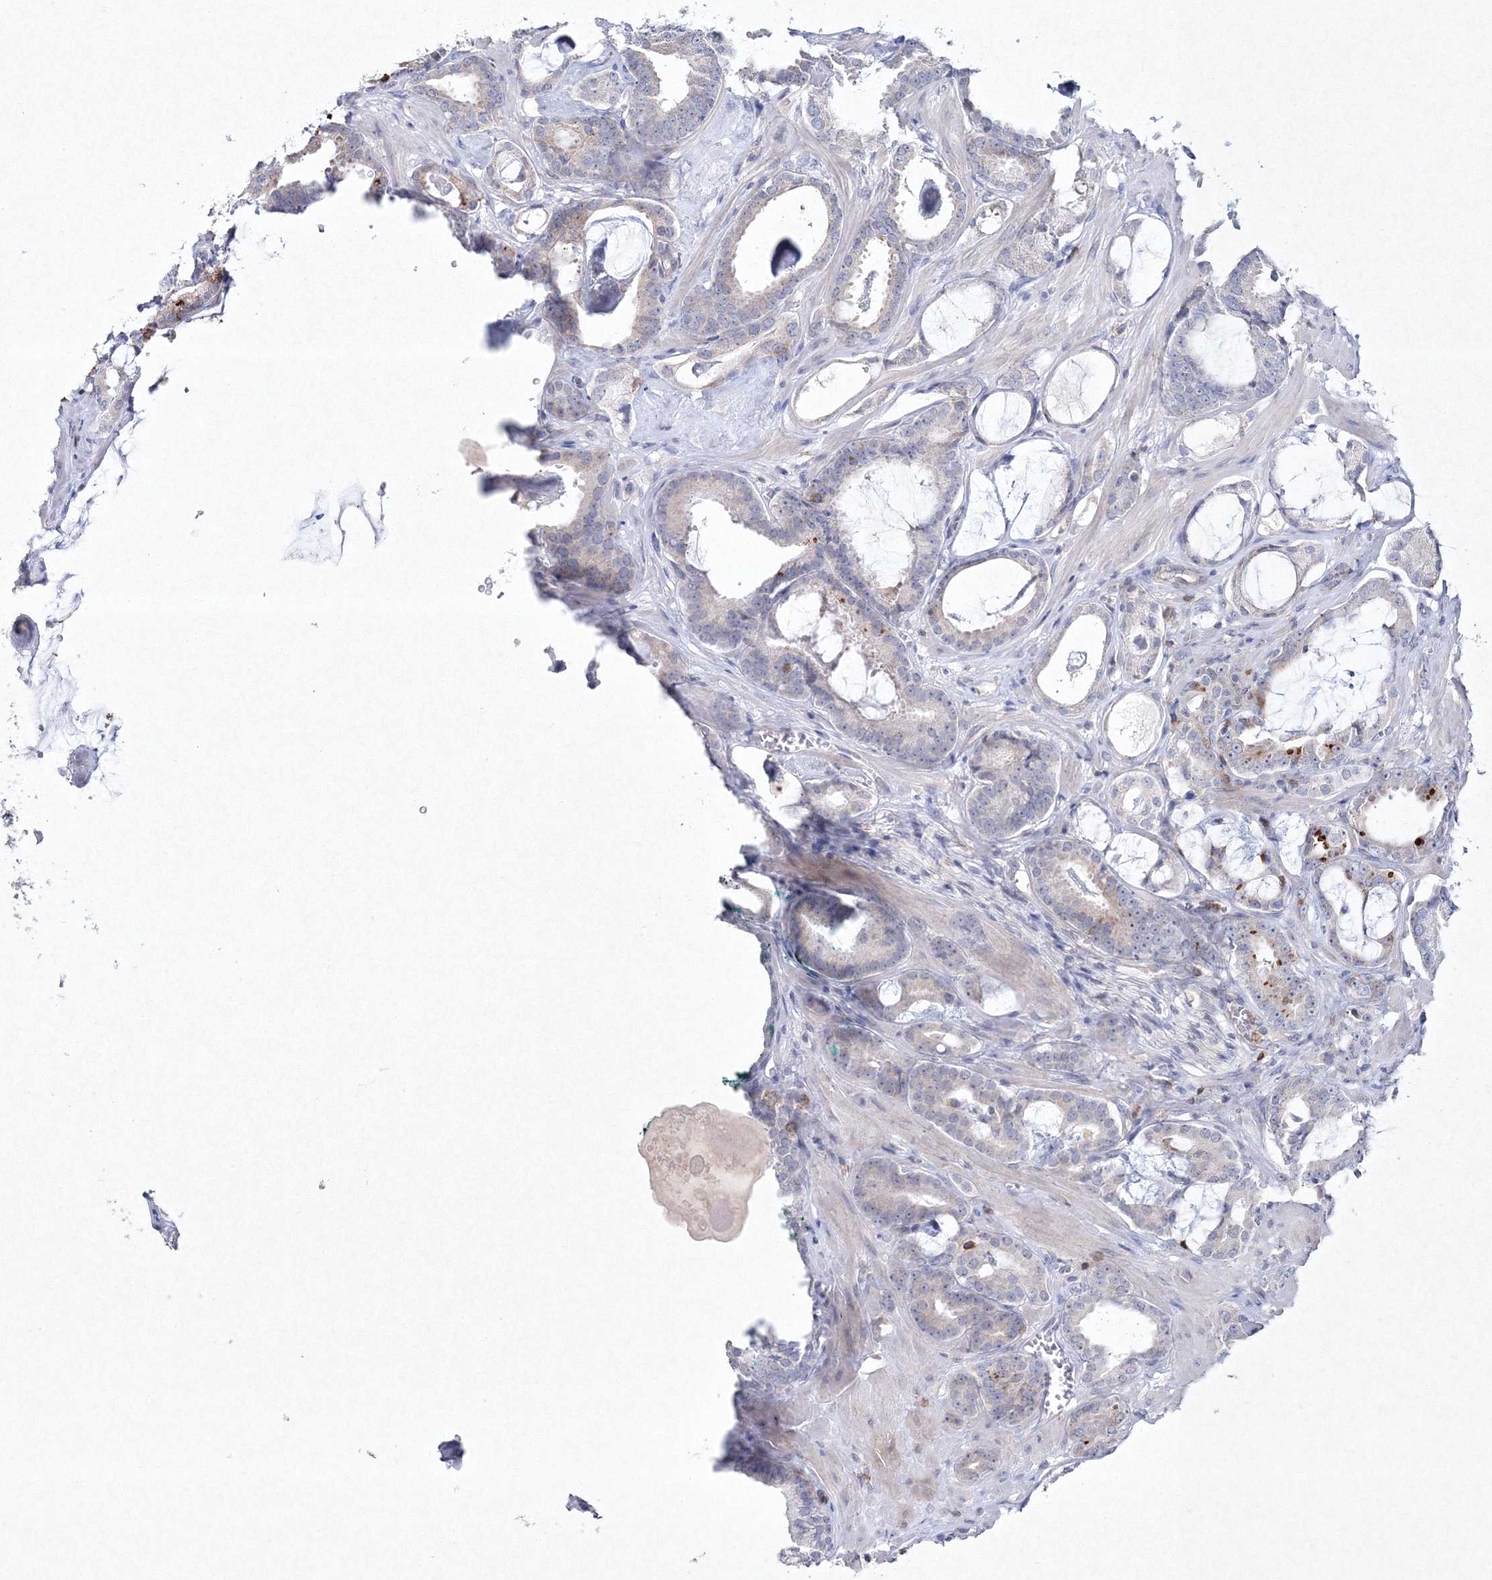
{"staining": {"intensity": "negative", "quantity": "none", "location": "none"}, "tissue": "prostate cancer", "cell_type": "Tumor cells", "image_type": "cancer", "snomed": [{"axis": "morphology", "description": "Adenocarcinoma, Low grade"}, {"axis": "topography", "description": "Prostate"}], "caption": "High magnification brightfield microscopy of prostate adenocarcinoma (low-grade) stained with DAB (brown) and counterstained with hematoxylin (blue): tumor cells show no significant positivity.", "gene": "HCST", "patient": {"sex": "male", "age": 53}}